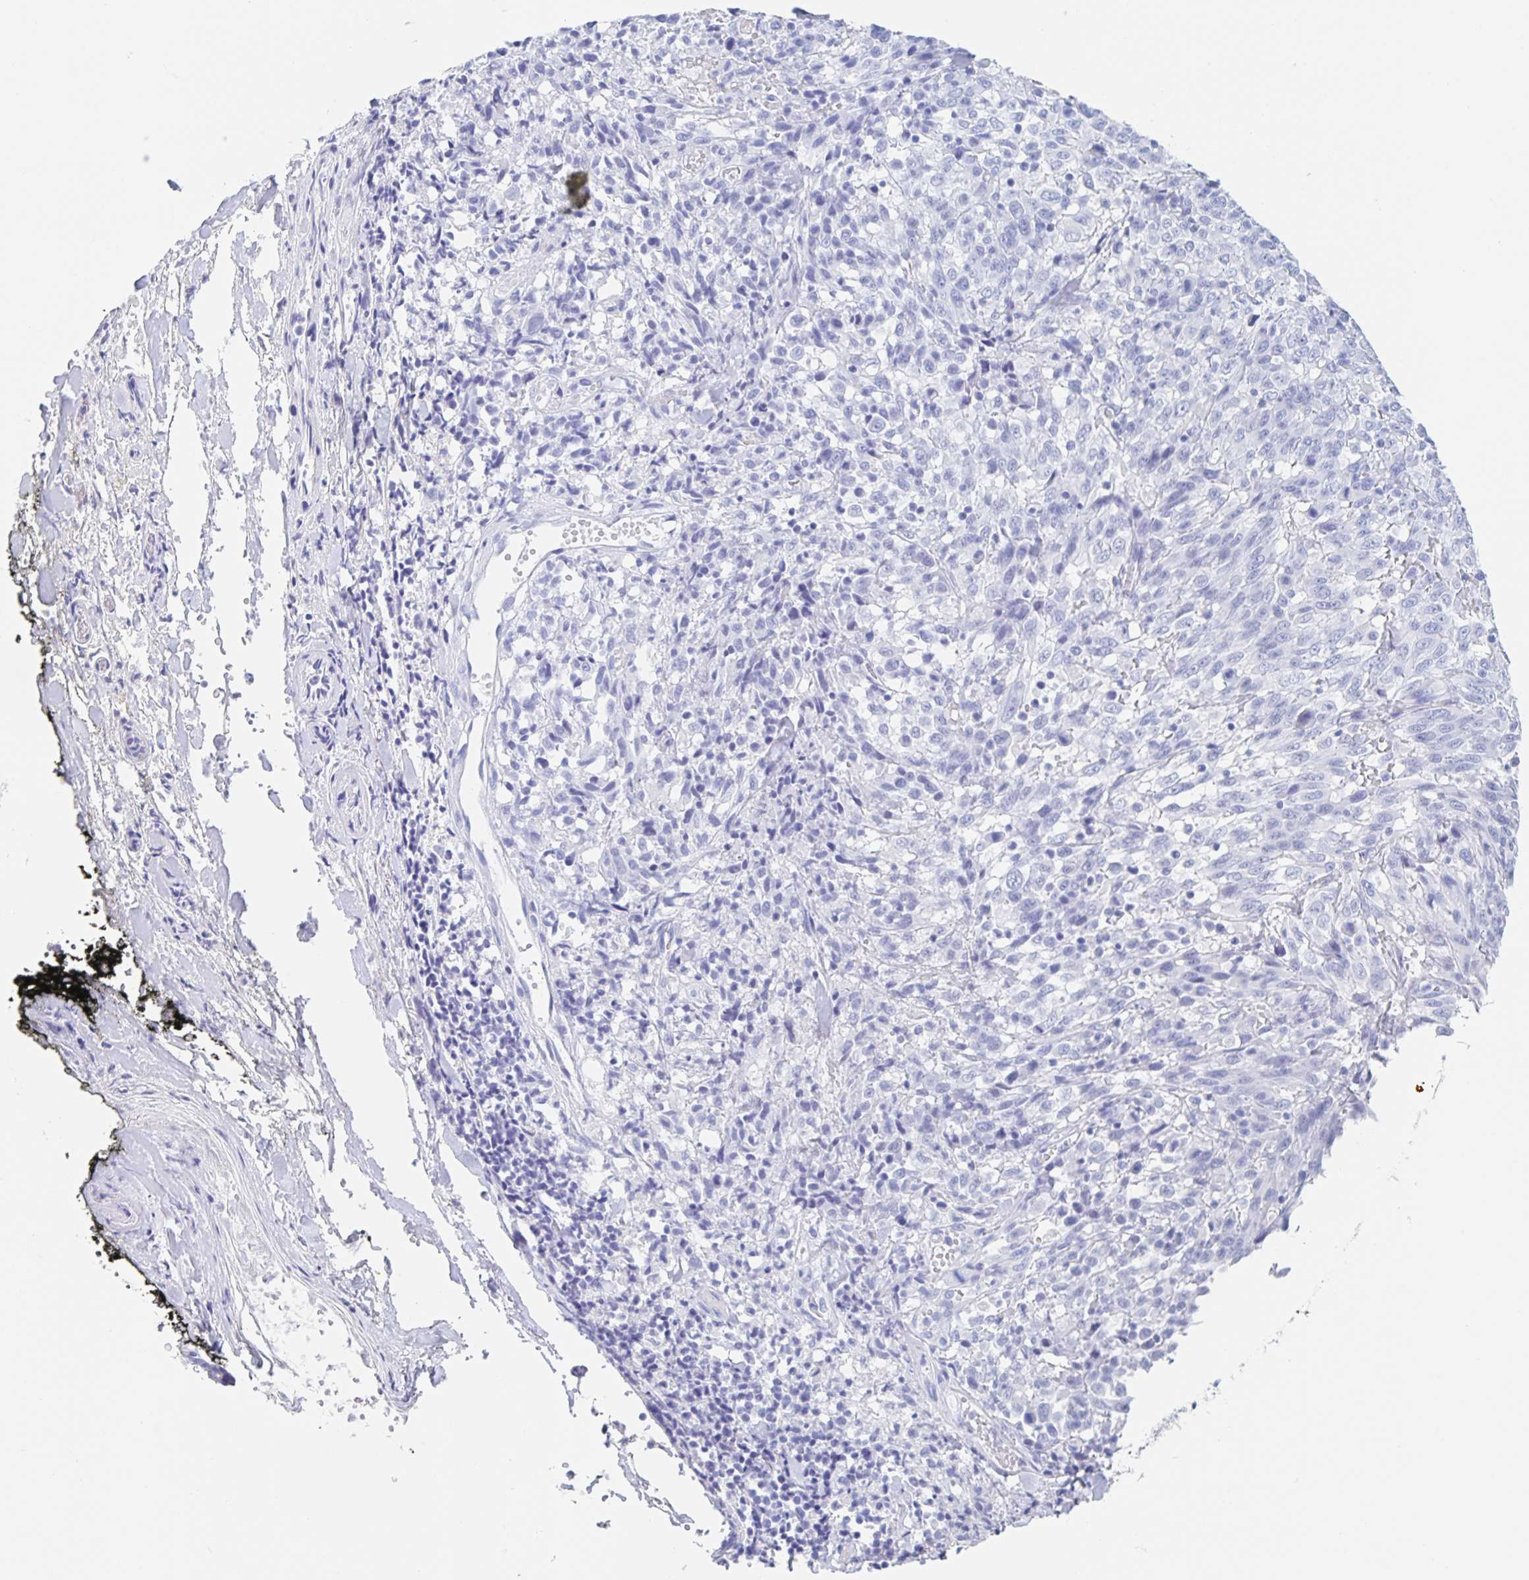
{"staining": {"intensity": "negative", "quantity": "none", "location": "none"}, "tissue": "melanoma", "cell_type": "Tumor cells", "image_type": "cancer", "snomed": [{"axis": "morphology", "description": "Malignant melanoma, NOS"}, {"axis": "topography", "description": "Skin"}], "caption": "Immunohistochemistry (IHC) photomicrograph of neoplastic tissue: malignant melanoma stained with DAB (3,3'-diaminobenzidine) displays no significant protein expression in tumor cells.", "gene": "DMBT1", "patient": {"sex": "female", "age": 91}}